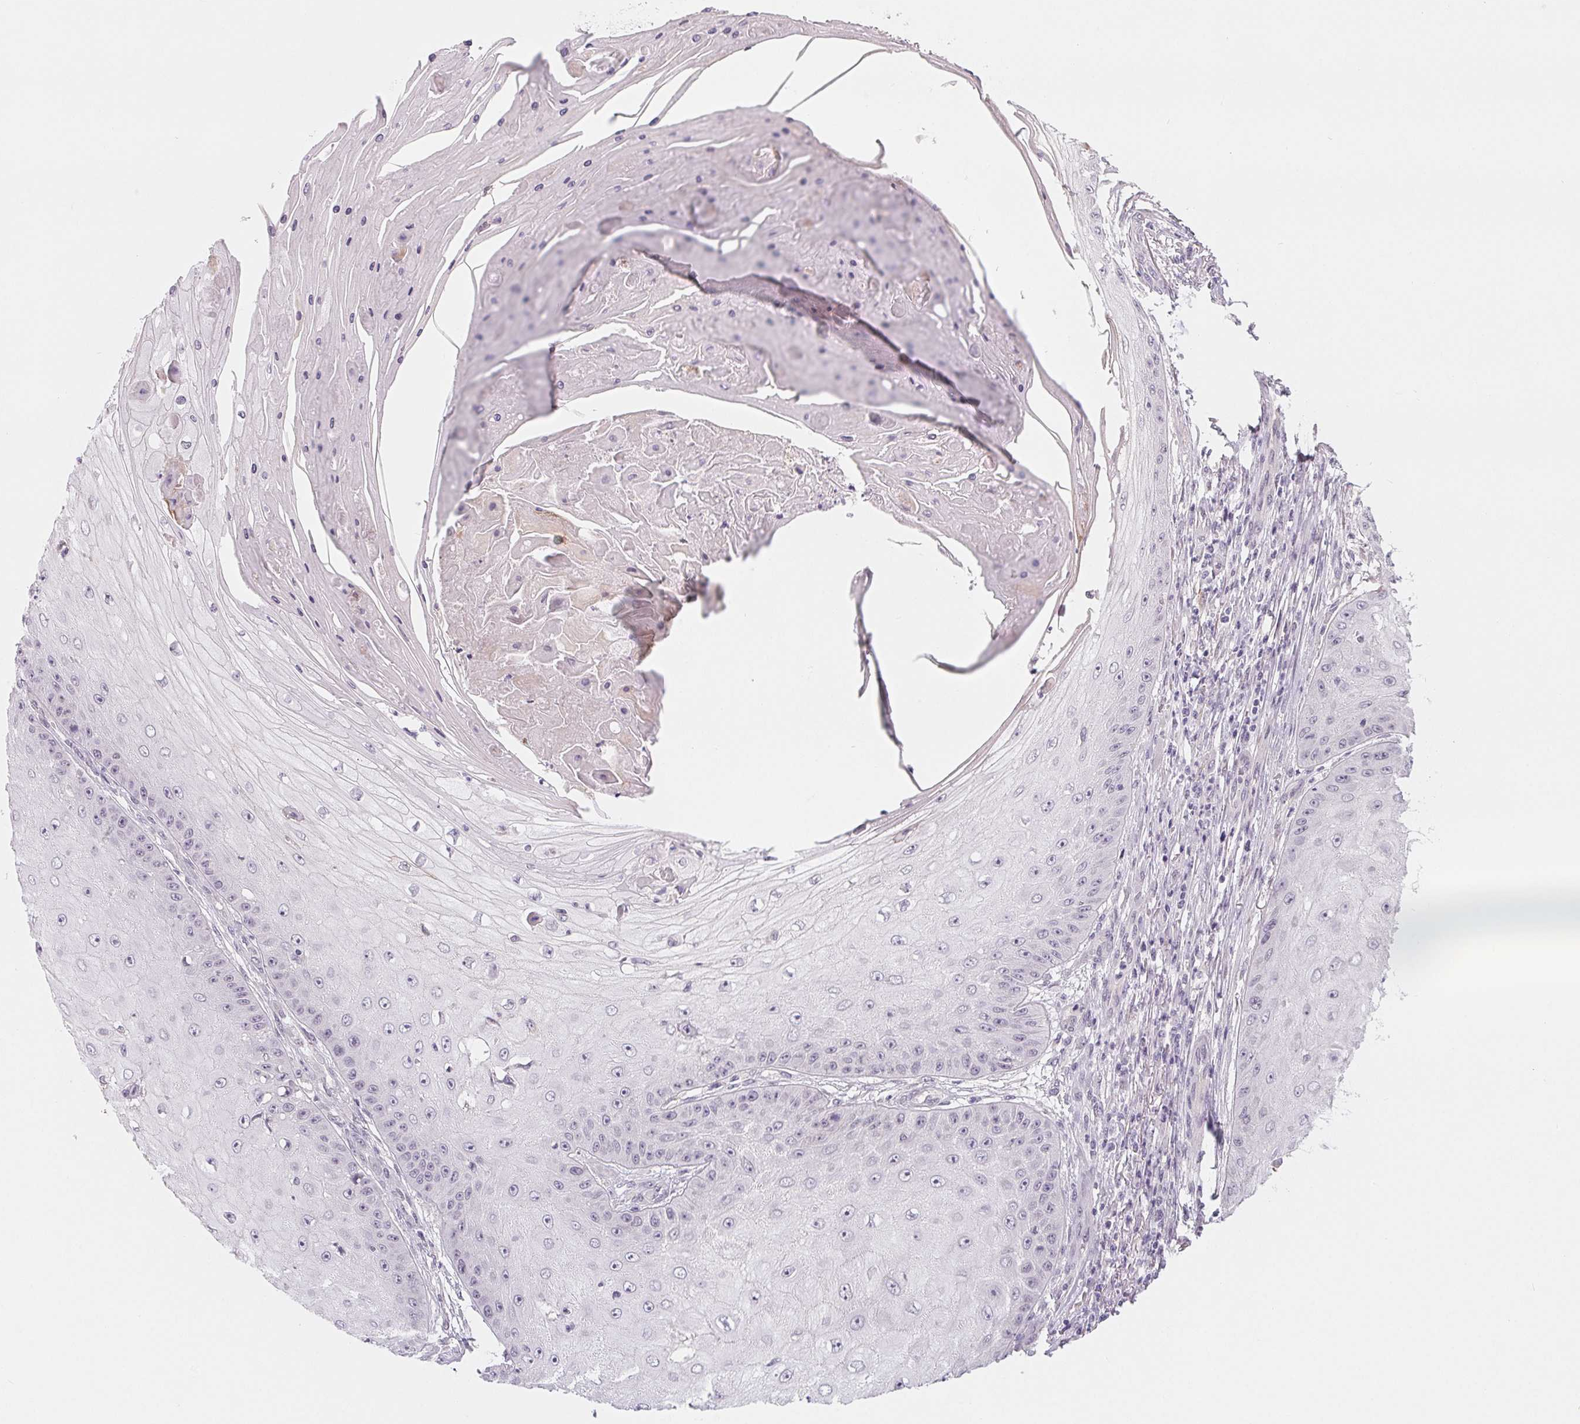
{"staining": {"intensity": "negative", "quantity": "none", "location": "none"}, "tissue": "skin cancer", "cell_type": "Tumor cells", "image_type": "cancer", "snomed": [{"axis": "morphology", "description": "Squamous cell carcinoma, NOS"}, {"axis": "topography", "description": "Skin"}], "caption": "Human skin cancer (squamous cell carcinoma) stained for a protein using immunohistochemistry (IHC) demonstrates no positivity in tumor cells.", "gene": "CFC1", "patient": {"sex": "male", "age": 70}}